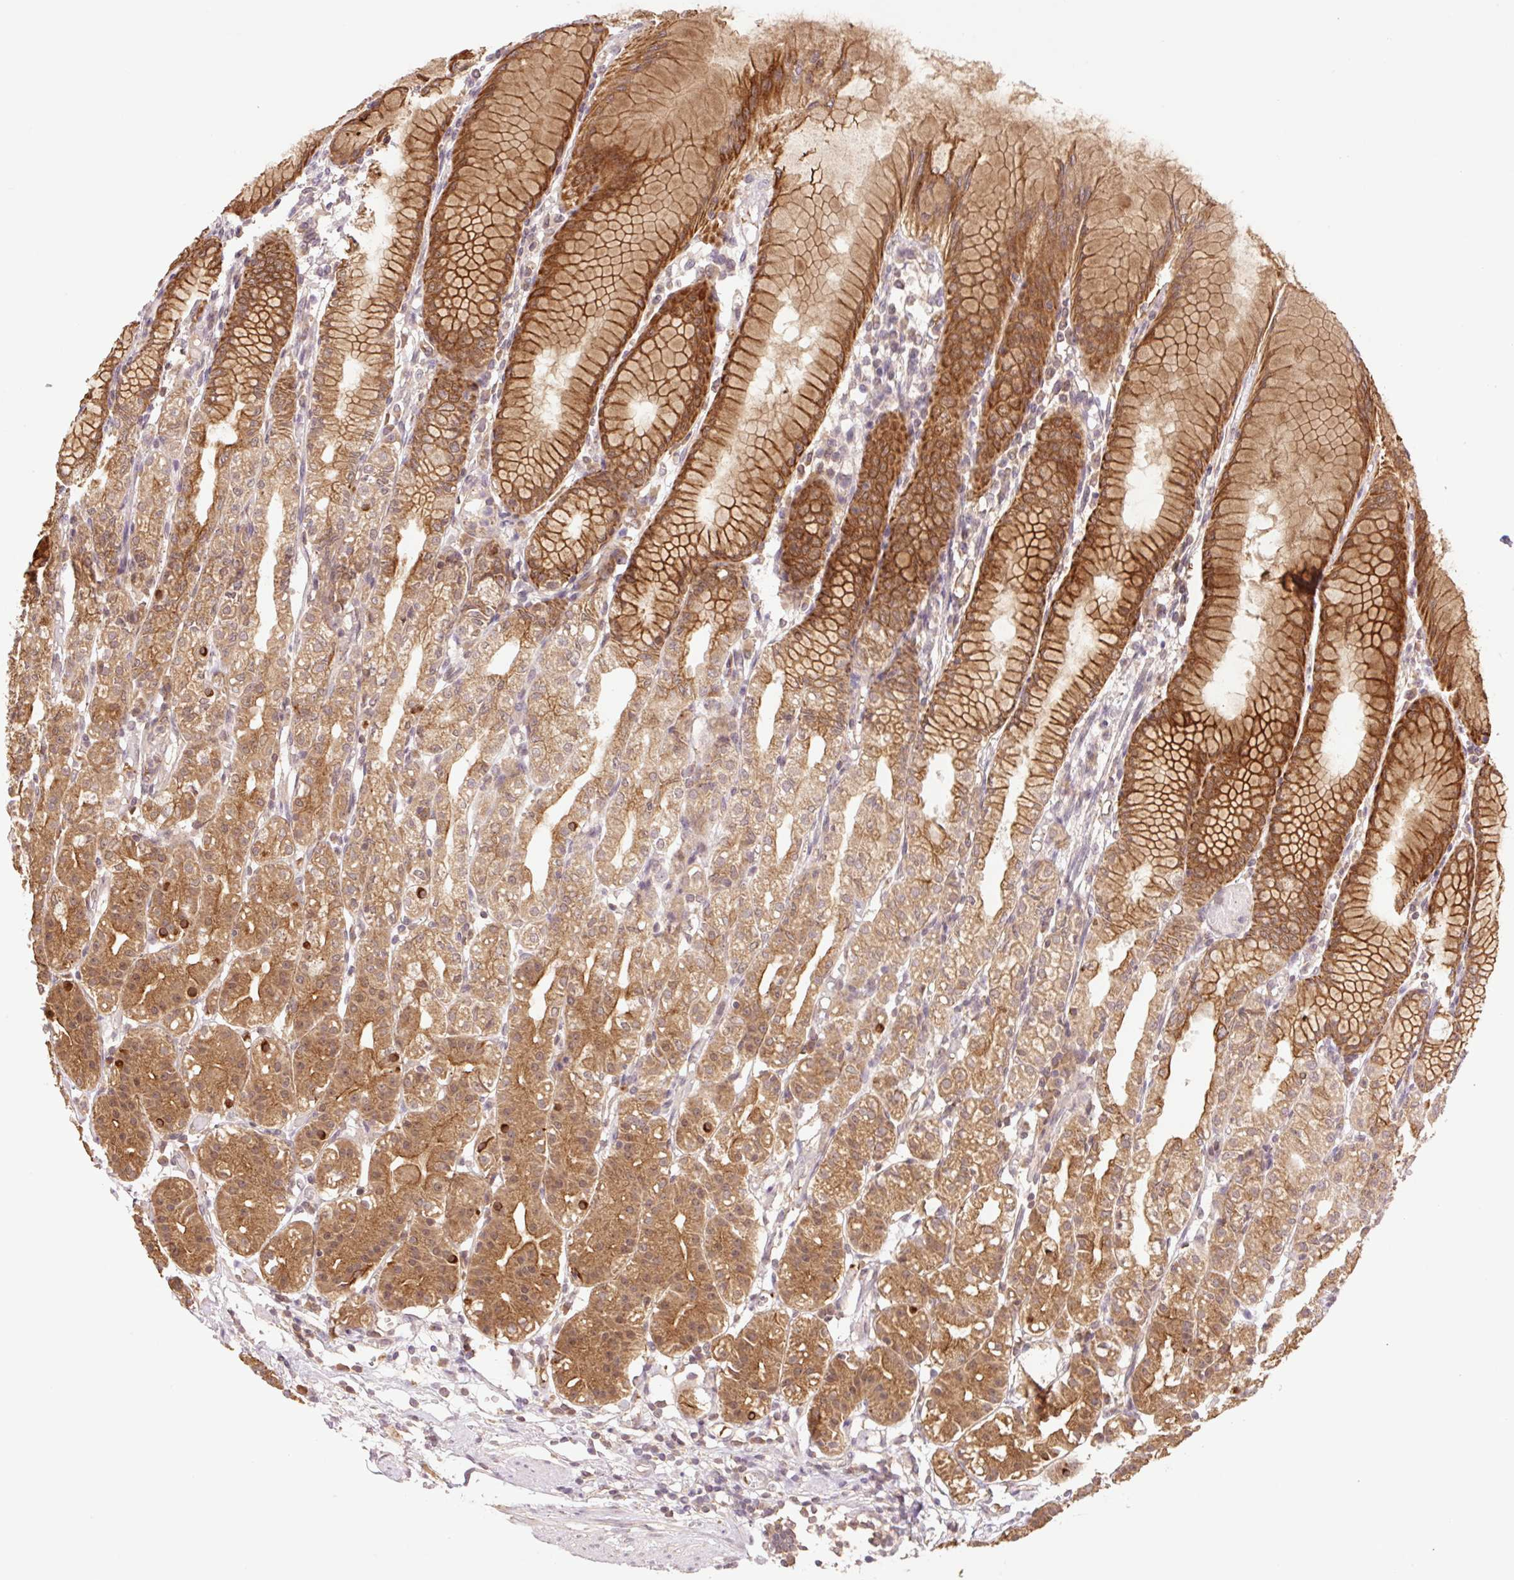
{"staining": {"intensity": "strong", "quantity": "25%-75%", "location": "cytoplasmic/membranous"}, "tissue": "stomach", "cell_type": "Glandular cells", "image_type": "normal", "snomed": [{"axis": "morphology", "description": "Normal tissue, NOS"}, {"axis": "topography", "description": "Stomach"}], "caption": "IHC (DAB) staining of unremarkable human stomach reveals strong cytoplasmic/membranous protein staining in about 25%-75% of glandular cells.", "gene": "YJU2B", "patient": {"sex": "female", "age": 57}}